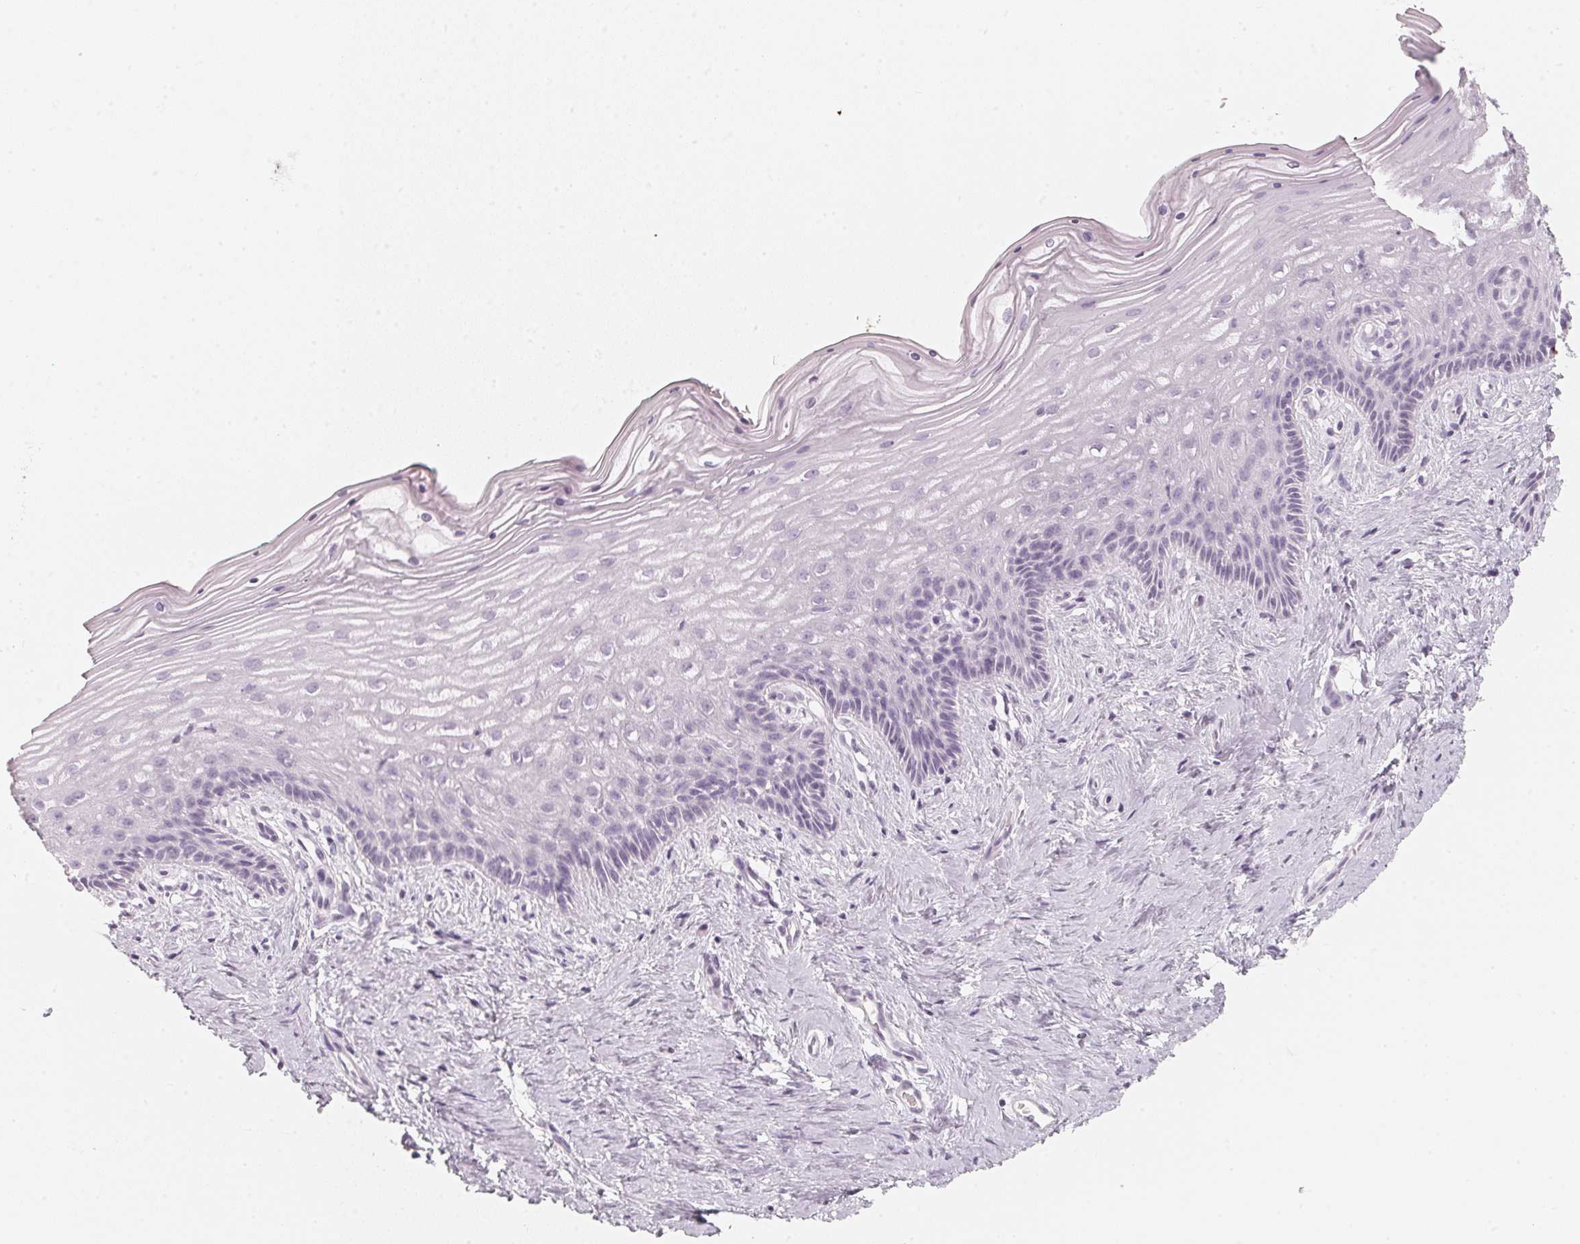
{"staining": {"intensity": "negative", "quantity": "none", "location": "none"}, "tissue": "vagina", "cell_type": "Squamous epithelial cells", "image_type": "normal", "snomed": [{"axis": "morphology", "description": "Normal tissue, NOS"}, {"axis": "topography", "description": "Vagina"}], "caption": "This micrograph is of unremarkable vagina stained with immunohistochemistry (IHC) to label a protein in brown with the nuclei are counter-stained blue. There is no staining in squamous epithelial cells. Brightfield microscopy of IHC stained with DAB (brown) and hematoxylin (blue), captured at high magnification.", "gene": "SLC22A8", "patient": {"sex": "female", "age": 45}}